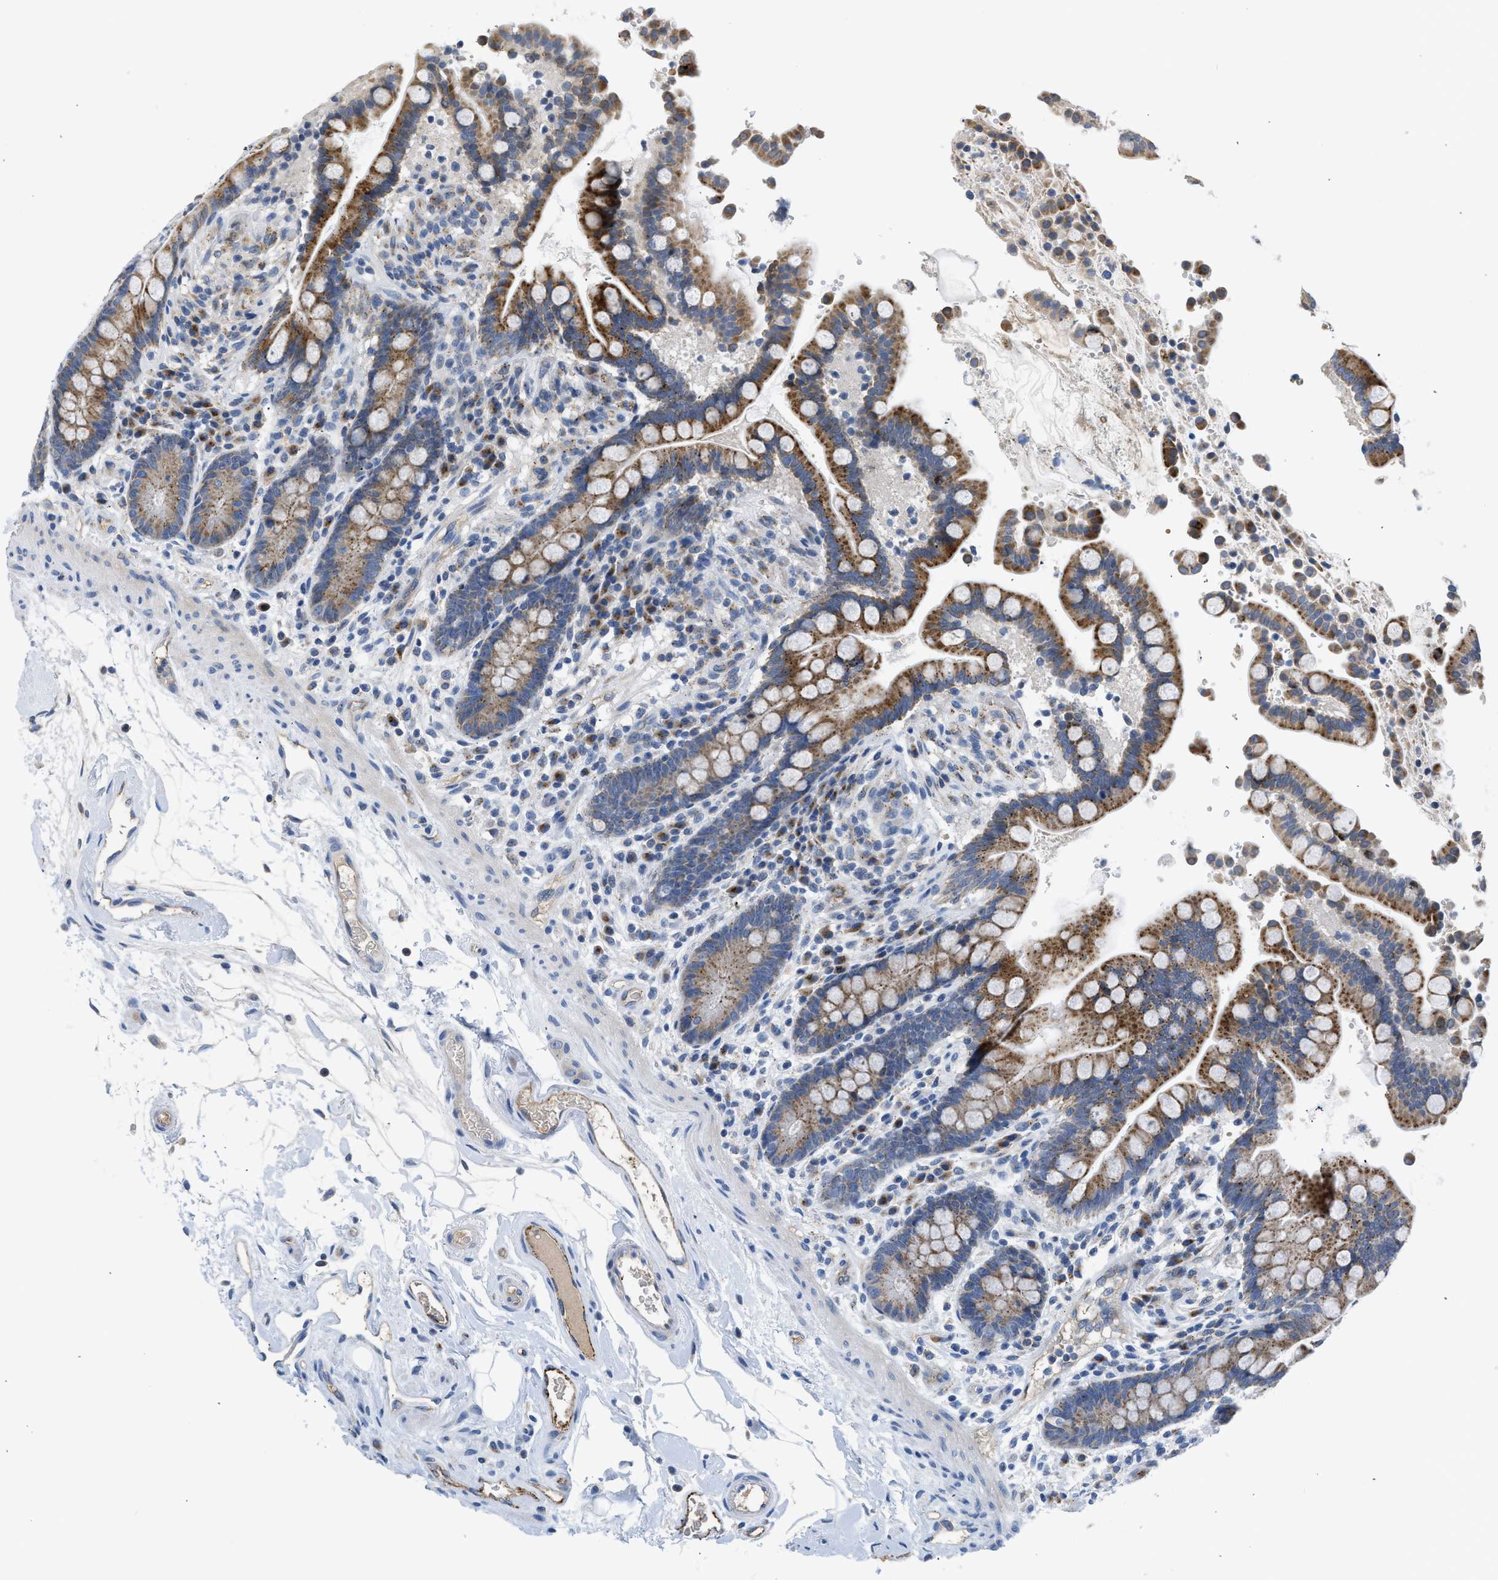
{"staining": {"intensity": "weak", "quantity": ">75%", "location": "cytoplasmic/membranous"}, "tissue": "colon", "cell_type": "Endothelial cells", "image_type": "normal", "snomed": [{"axis": "morphology", "description": "Normal tissue, NOS"}, {"axis": "topography", "description": "Colon"}], "caption": "A photomicrograph showing weak cytoplasmic/membranous positivity in approximately >75% of endothelial cells in benign colon, as visualized by brown immunohistochemical staining.", "gene": "PIM1", "patient": {"sex": "male", "age": 73}}